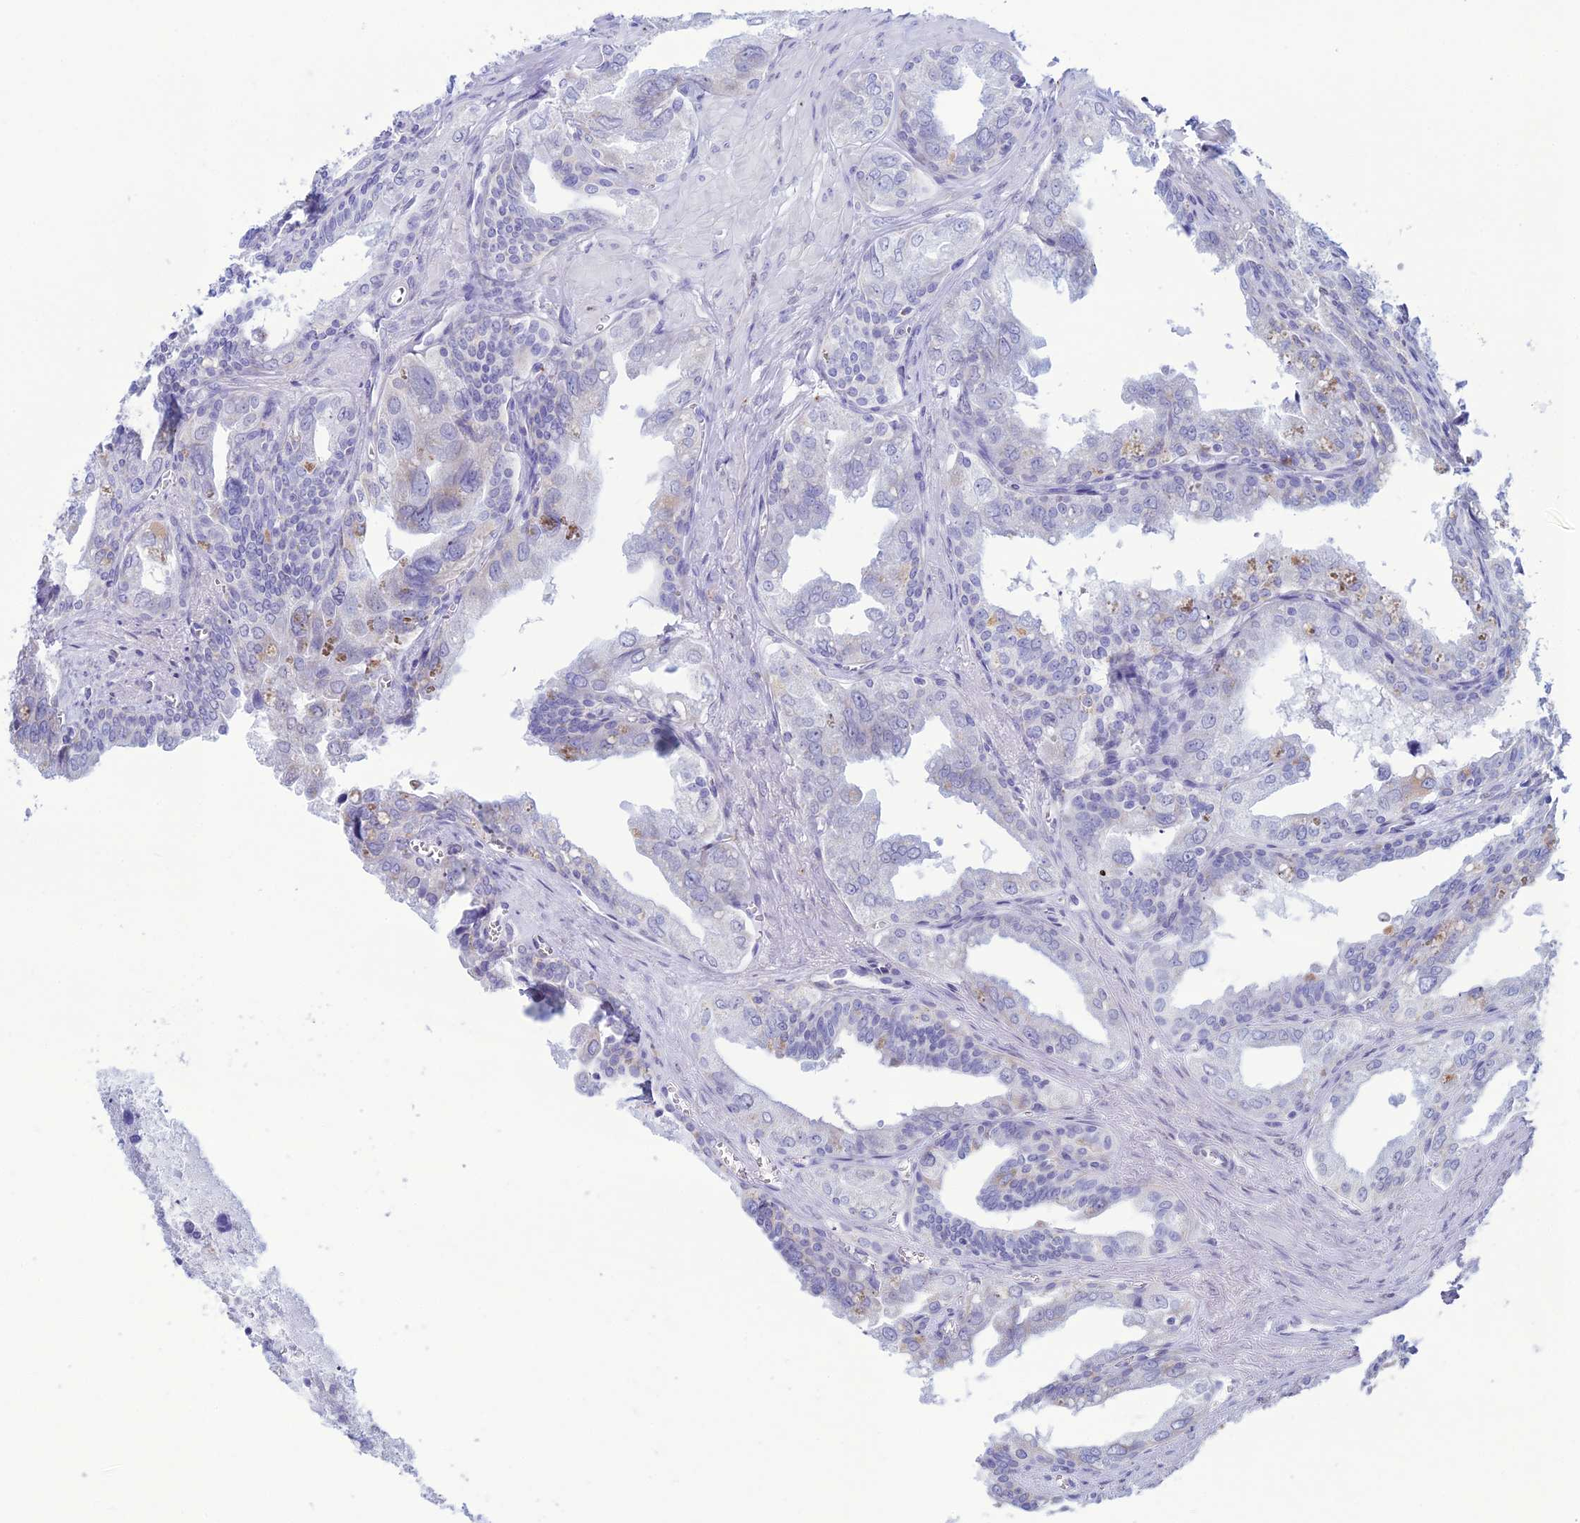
{"staining": {"intensity": "negative", "quantity": "none", "location": "none"}, "tissue": "seminal vesicle", "cell_type": "Glandular cells", "image_type": "normal", "snomed": [{"axis": "morphology", "description": "Normal tissue, NOS"}, {"axis": "topography", "description": "Seminal veicle"}], "caption": "Histopathology image shows no protein staining in glandular cells of benign seminal vesicle. Brightfield microscopy of immunohistochemistry stained with DAB (3,3'-diaminobenzidine) (brown) and hematoxylin (blue), captured at high magnification.", "gene": "CFAP210", "patient": {"sex": "male", "age": 67}}